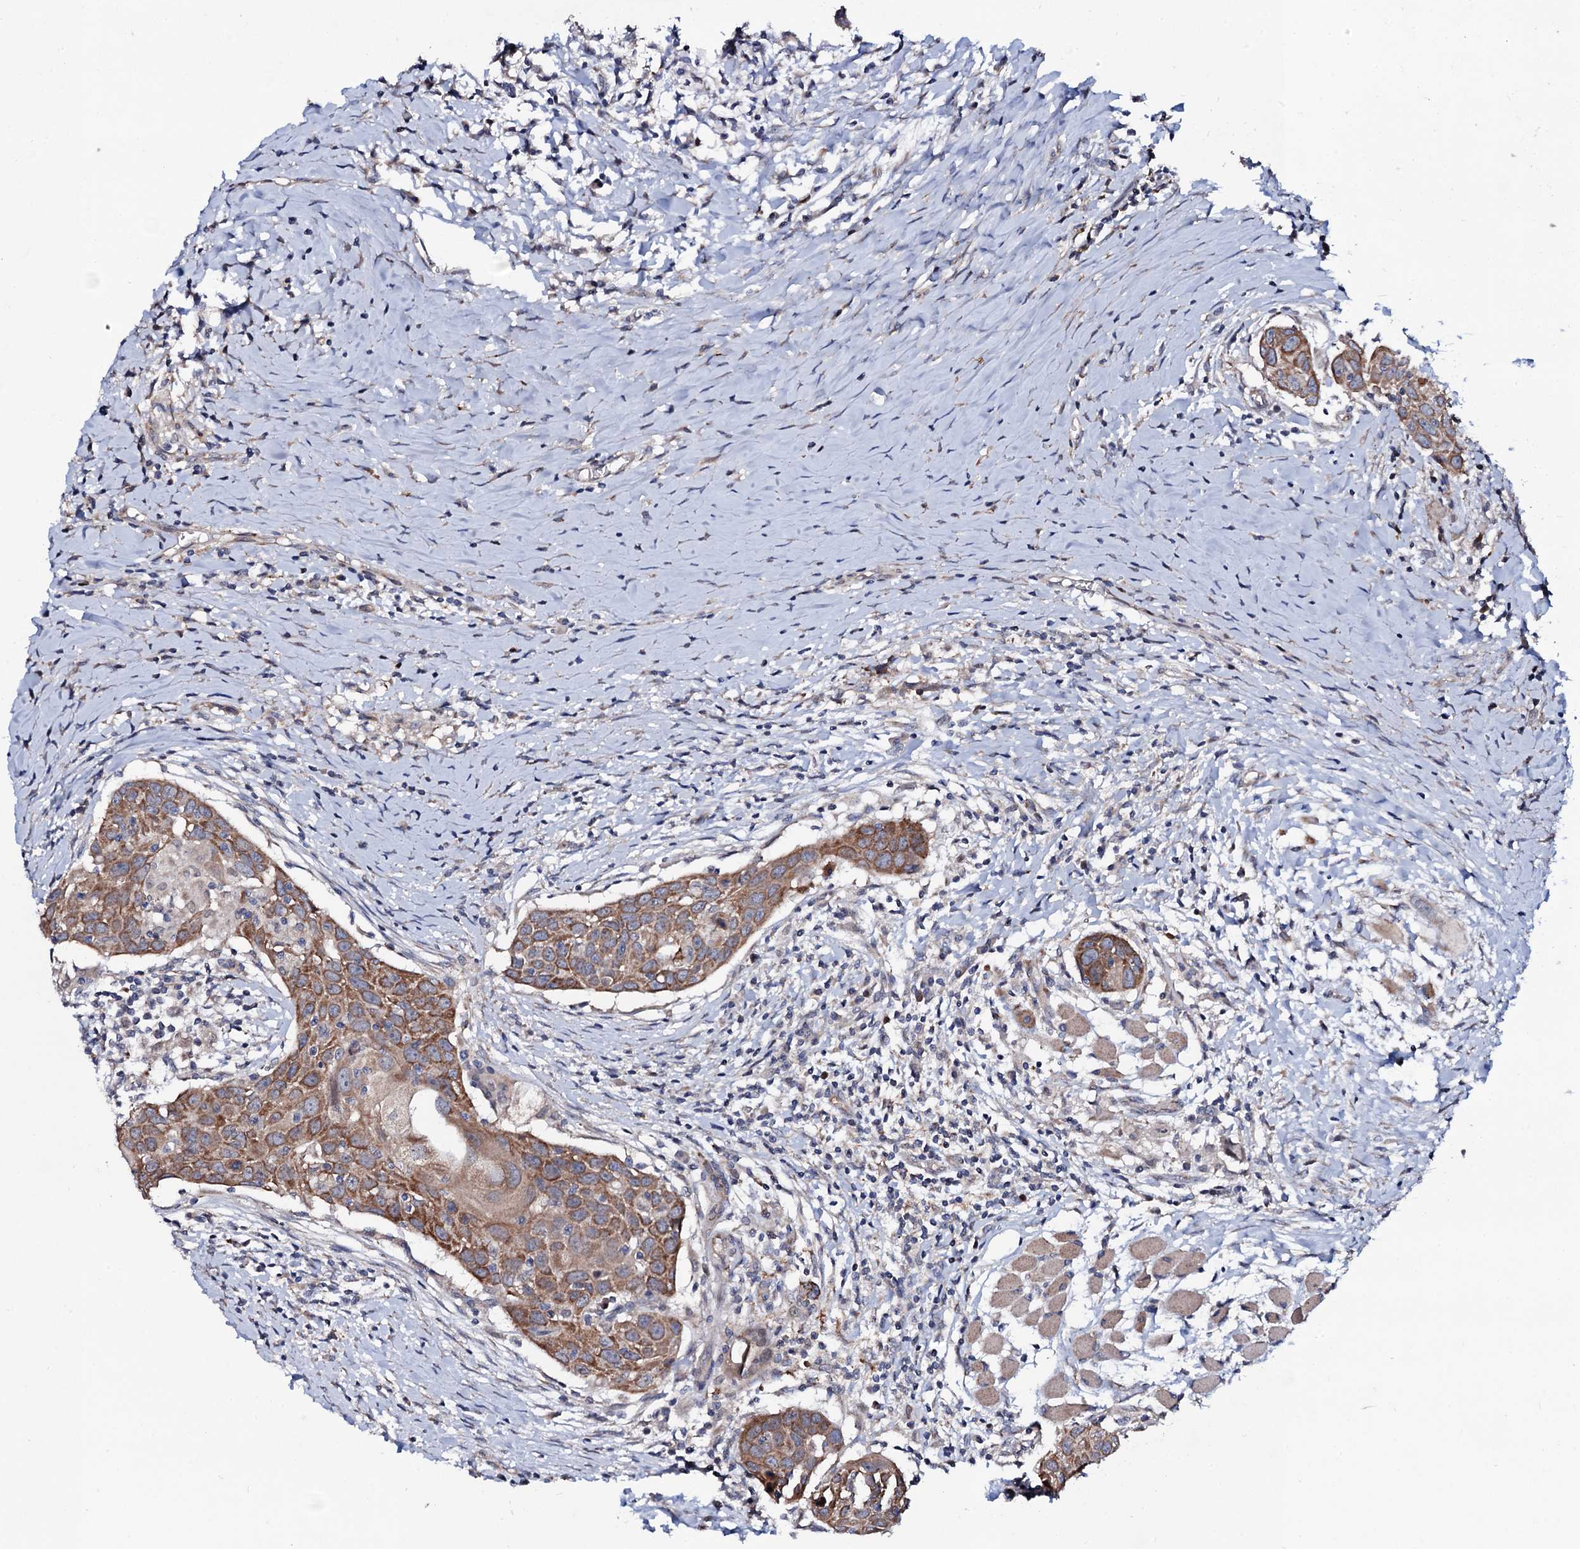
{"staining": {"intensity": "moderate", "quantity": "25%-75%", "location": "cytoplasmic/membranous"}, "tissue": "head and neck cancer", "cell_type": "Tumor cells", "image_type": "cancer", "snomed": [{"axis": "morphology", "description": "Squamous cell carcinoma, NOS"}, {"axis": "topography", "description": "Oral tissue"}, {"axis": "topography", "description": "Head-Neck"}], "caption": "Human head and neck cancer (squamous cell carcinoma) stained with a brown dye exhibits moderate cytoplasmic/membranous positive staining in approximately 25%-75% of tumor cells.", "gene": "PPP1R3D", "patient": {"sex": "female", "age": 50}}